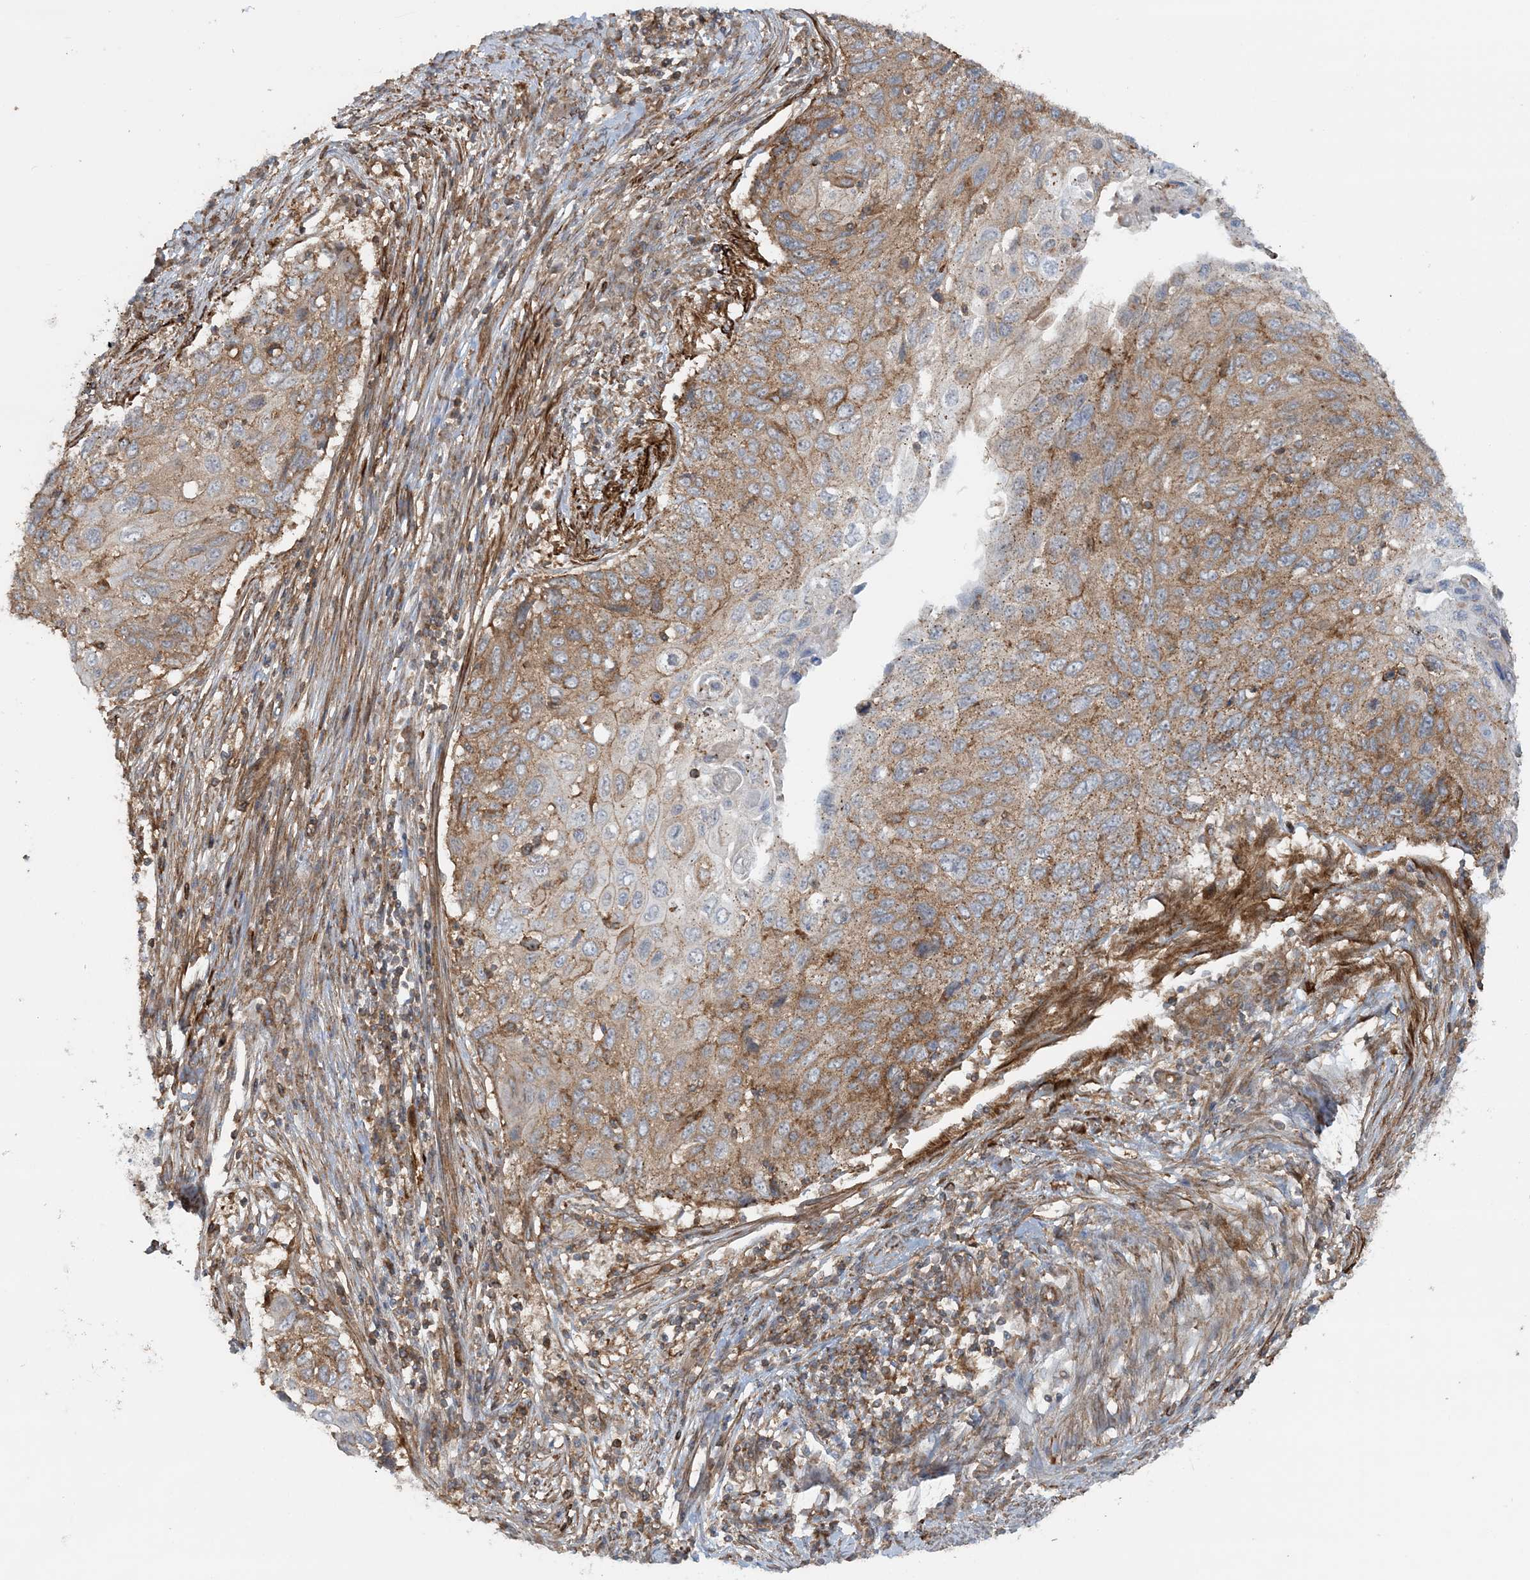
{"staining": {"intensity": "moderate", "quantity": "25%-75%", "location": "cytoplasmic/membranous"}, "tissue": "cervical cancer", "cell_type": "Tumor cells", "image_type": "cancer", "snomed": [{"axis": "morphology", "description": "Squamous cell carcinoma, NOS"}, {"axis": "topography", "description": "Cervix"}], "caption": "A medium amount of moderate cytoplasmic/membranous expression is appreciated in approximately 25%-75% of tumor cells in squamous cell carcinoma (cervical) tissue. (brown staining indicates protein expression, while blue staining denotes nuclei).", "gene": "STAM2", "patient": {"sex": "female", "age": 70}}